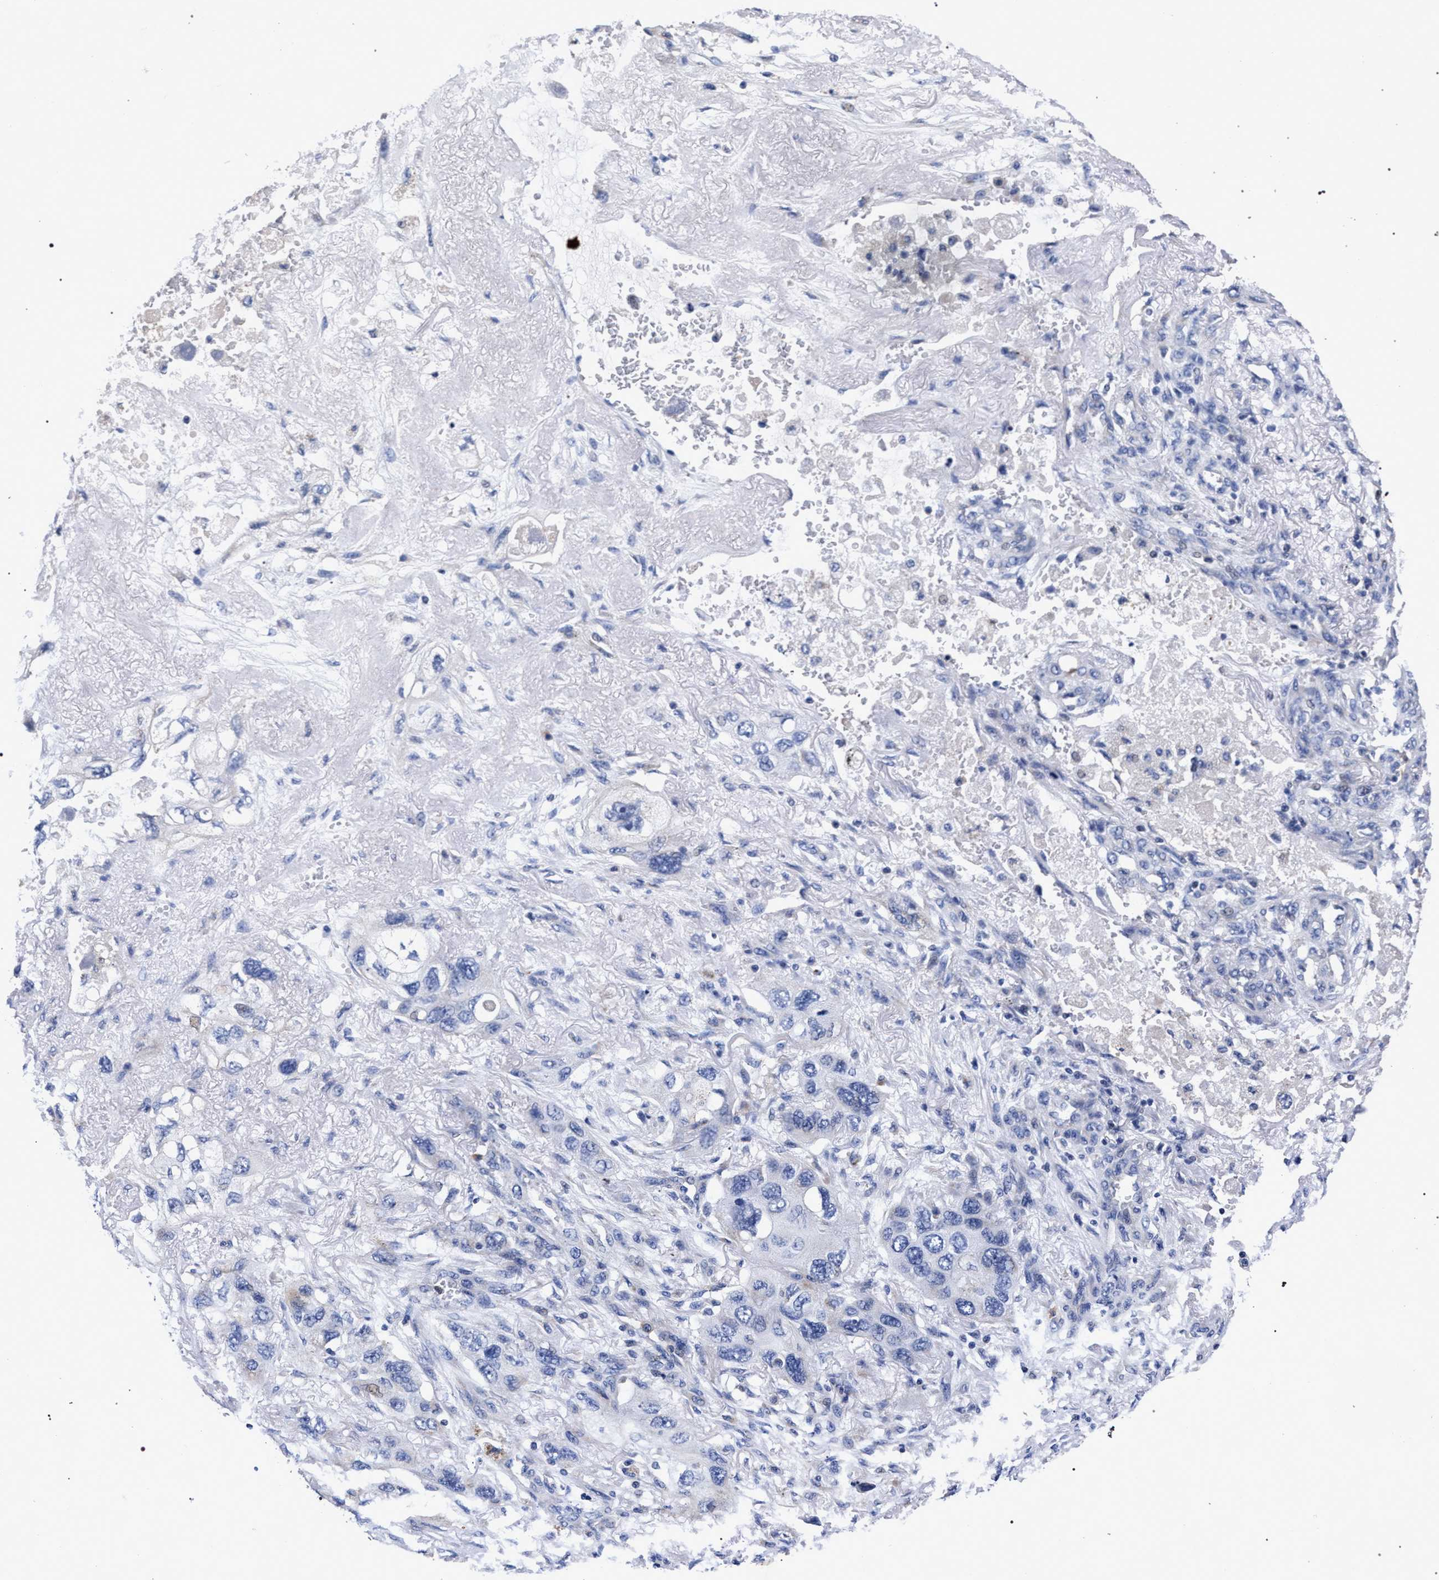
{"staining": {"intensity": "negative", "quantity": "none", "location": "none"}, "tissue": "lung cancer", "cell_type": "Tumor cells", "image_type": "cancer", "snomed": [{"axis": "morphology", "description": "Squamous cell carcinoma, NOS"}, {"axis": "topography", "description": "Lung"}], "caption": "This is an IHC image of squamous cell carcinoma (lung). There is no expression in tumor cells.", "gene": "HSD17B14", "patient": {"sex": "female", "age": 73}}